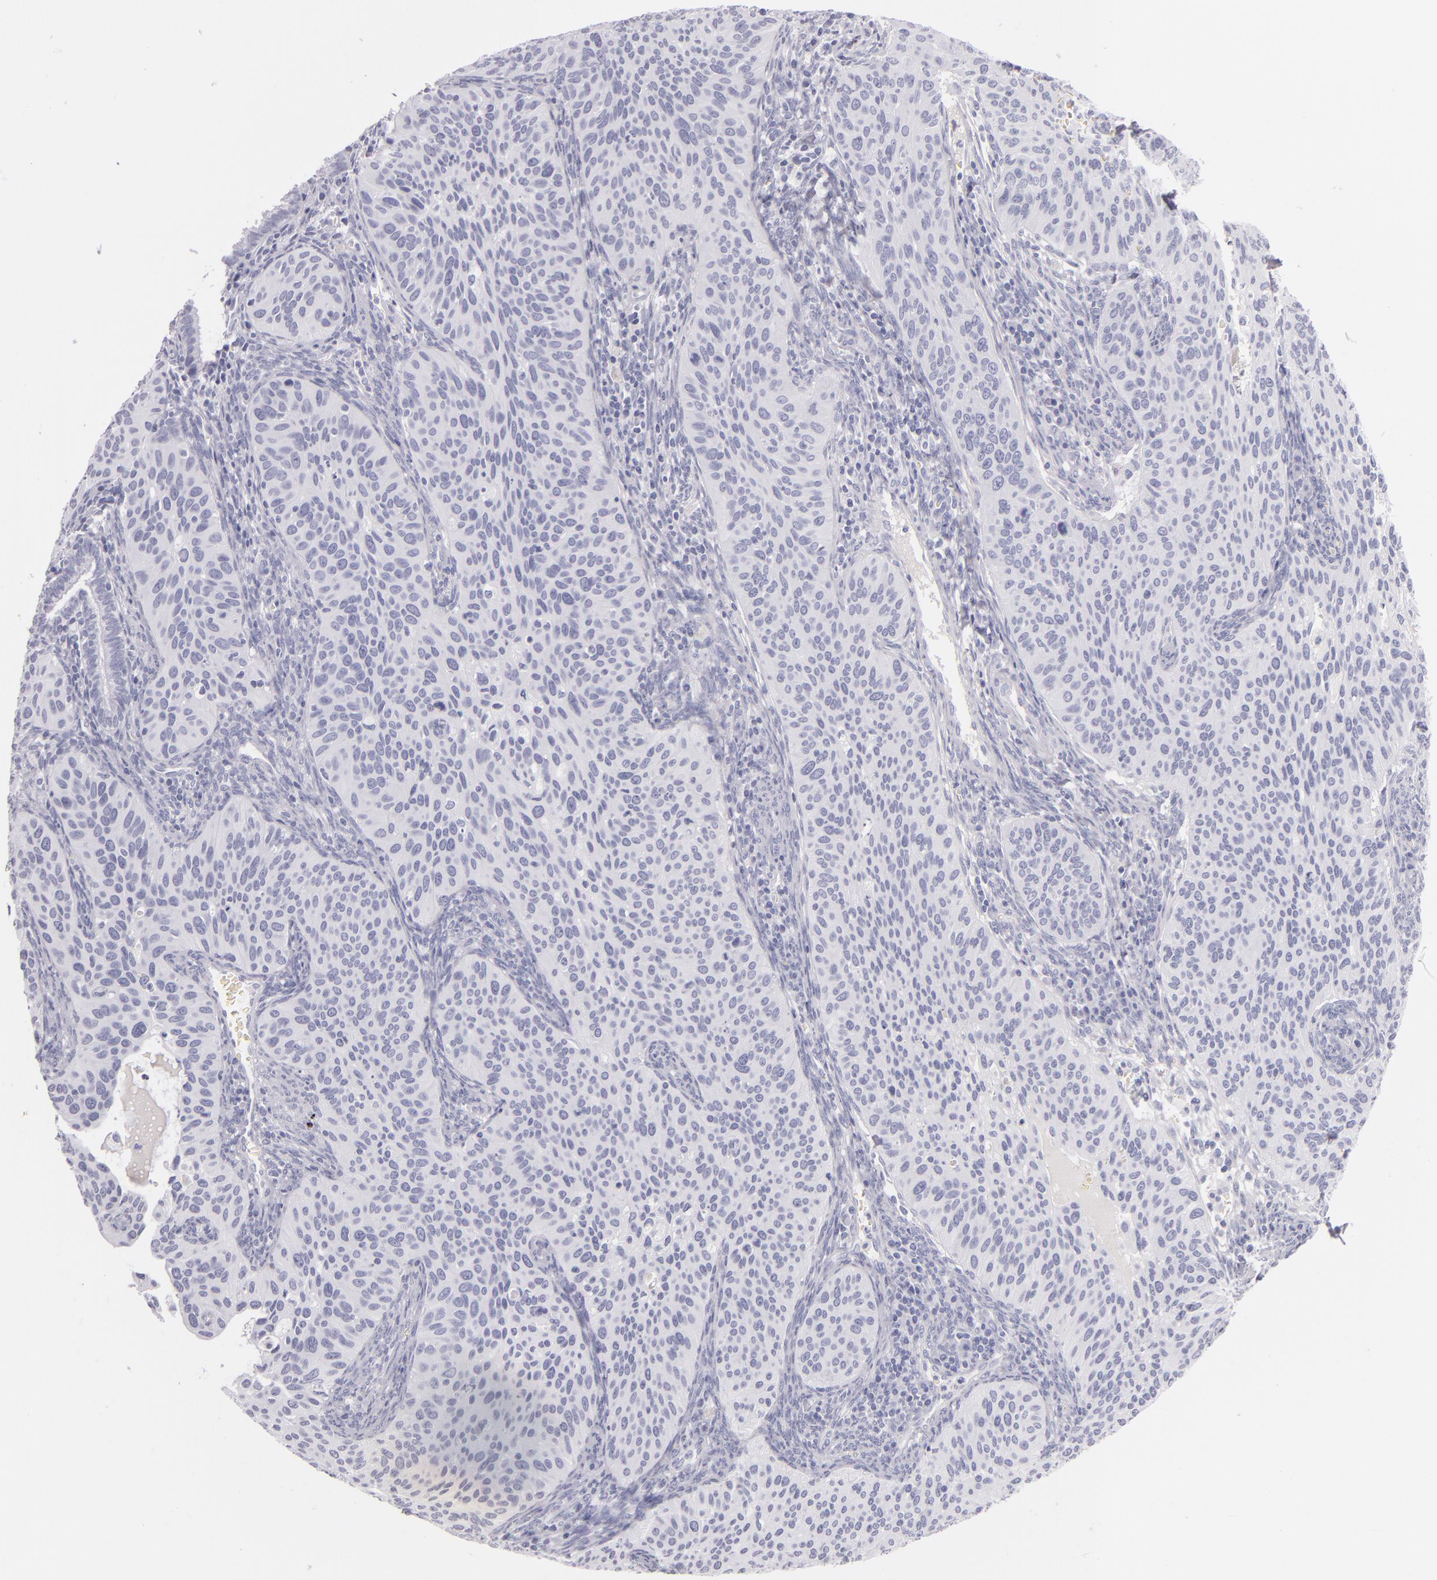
{"staining": {"intensity": "negative", "quantity": "none", "location": "none"}, "tissue": "cervical cancer", "cell_type": "Tumor cells", "image_type": "cancer", "snomed": [{"axis": "morphology", "description": "Adenocarcinoma, NOS"}, {"axis": "topography", "description": "Cervix"}], "caption": "Immunohistochemistry (IHC) of human cervical cancer (adenocarcinoma) reveals no positivity in tumor cells.", "gene": "FABP1", "patient": {"sex": "female", "age": 29}}